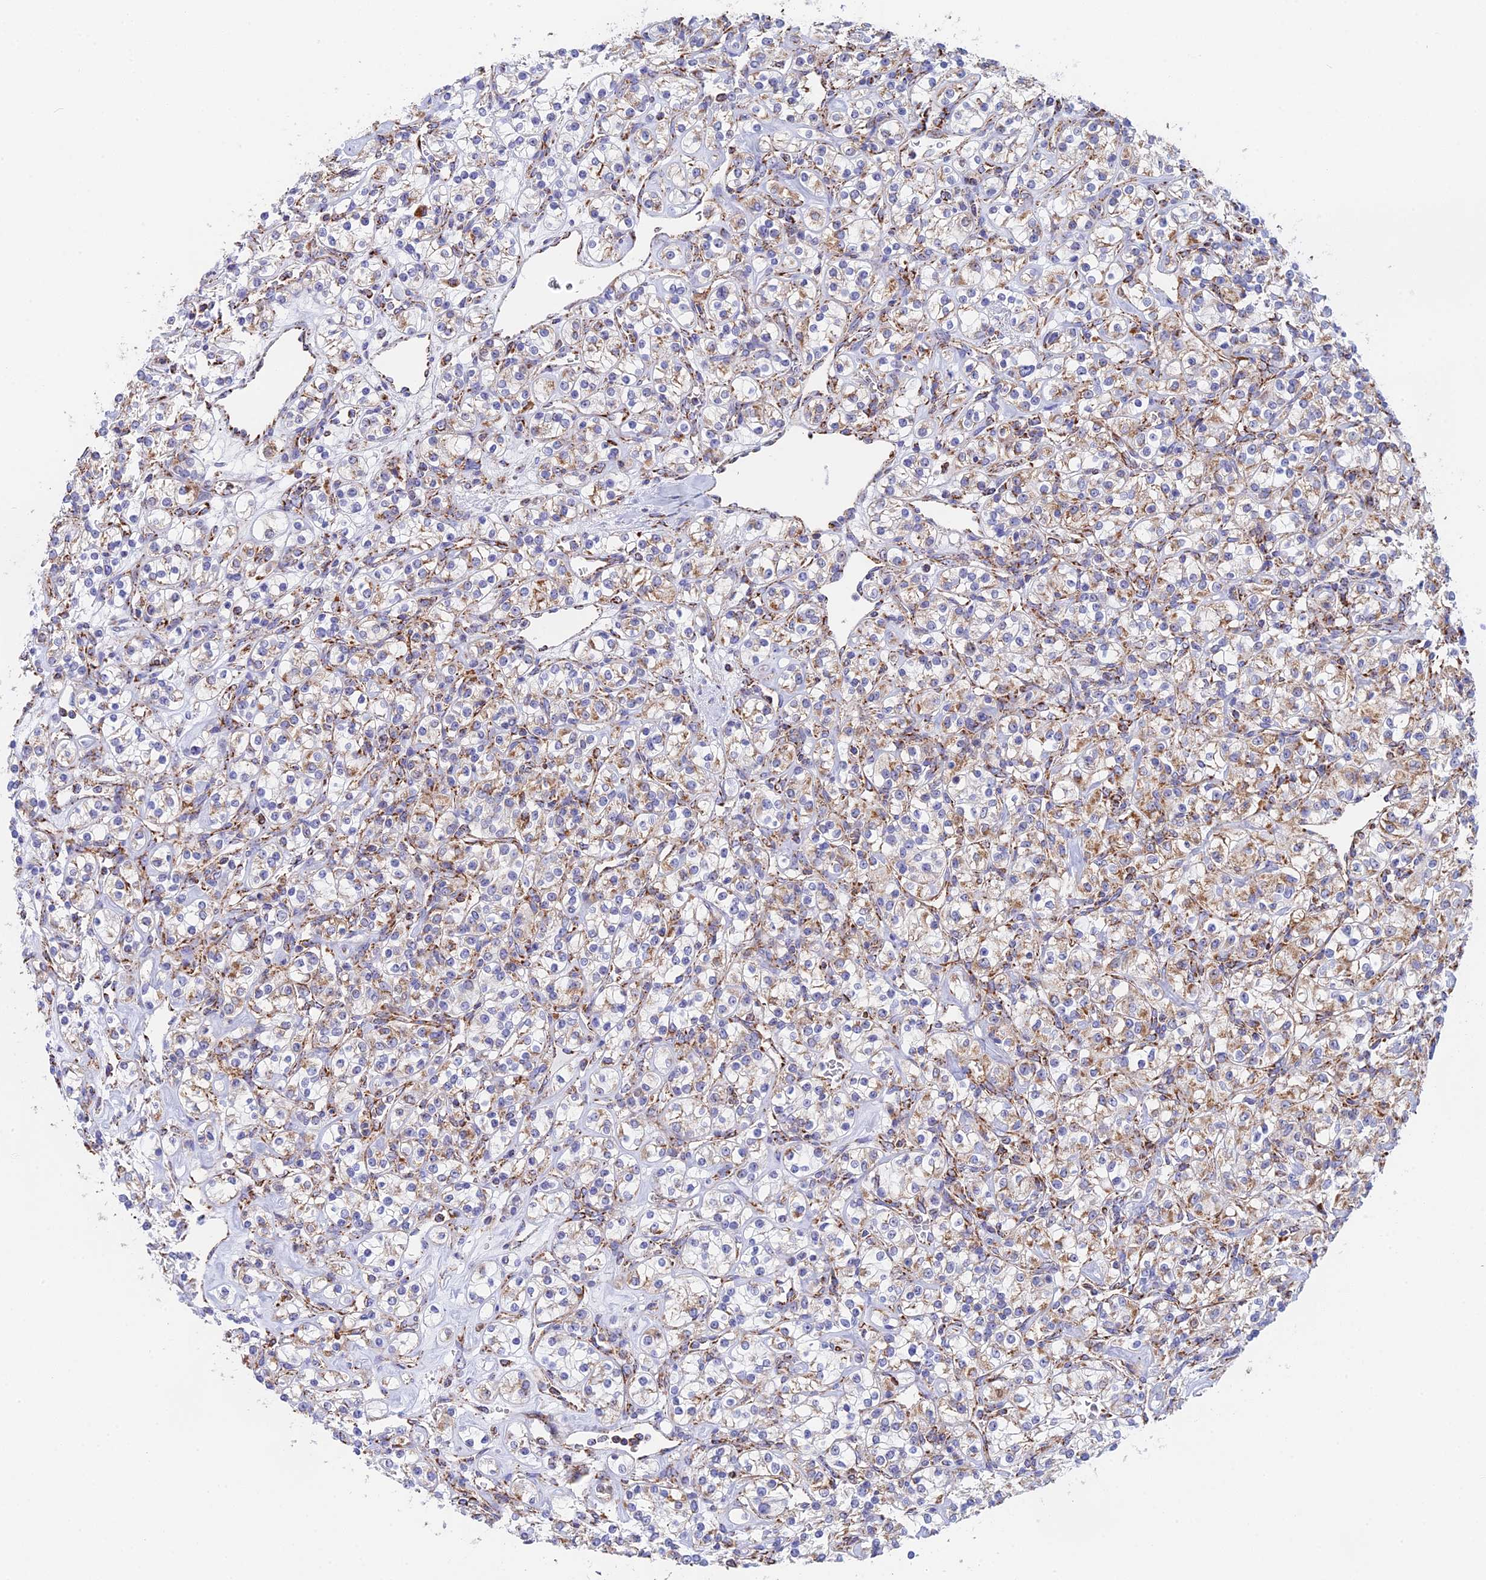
{"staining": {"intensity": "weak", "quantity": "<25%", "location": "cytoplasmic/membranous"}, "tissue": "renal cancer", "cell_type": "Tumor cells", "image_type": "cancer", "snomed": [{"axis": "morphology", "description": "Adenocarcinoma, NOS"}, {"axis": "topography", "description": "Kidney"}], "caption": "The micrograph displays no significant staining in tumor cells of renal adenocarcinoma.", "gene": "NDUFA5", "patient": {"sex": "male", "age": 77}}